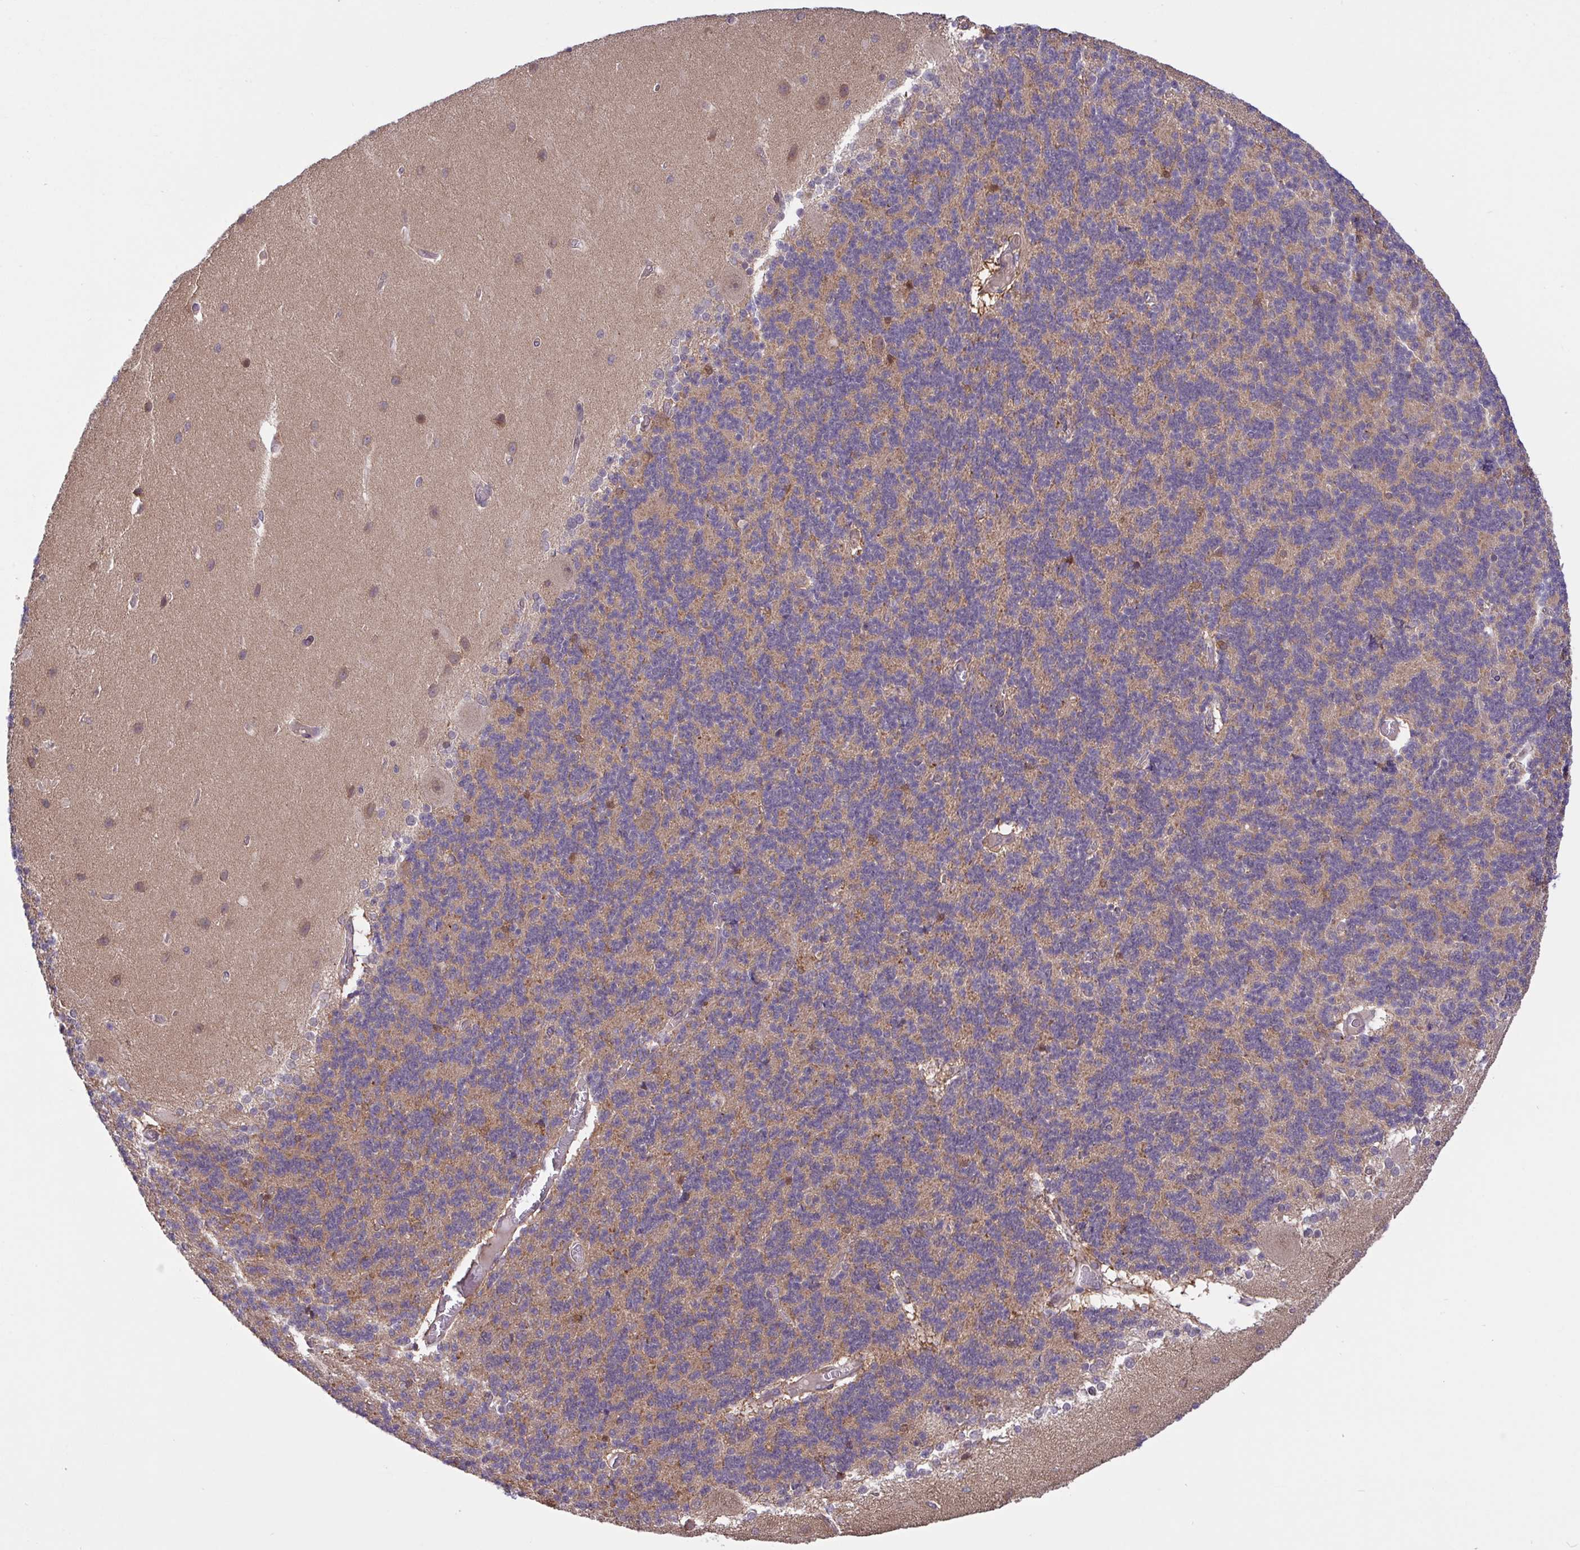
{"staining": {"intensity": "weak", "quantity": "<25%", "location": "cytoplasmic/membranous"}, "tissue": "cerebellum", "cell_type": "Cells in granular layer", "image_type": "normal", "snomed": [{"axis": "morphology", "description": "Normal tissue, NOS"}, {"axis": "topography", "description": "Cerebellum"}], "caption": "This is an immunohistochemistry micrograph of unremarkable human cerebellum. There is no expression in cells in granular layer.", "gene": "INTS10", "patient": {"sex": "female", "age": 54}}